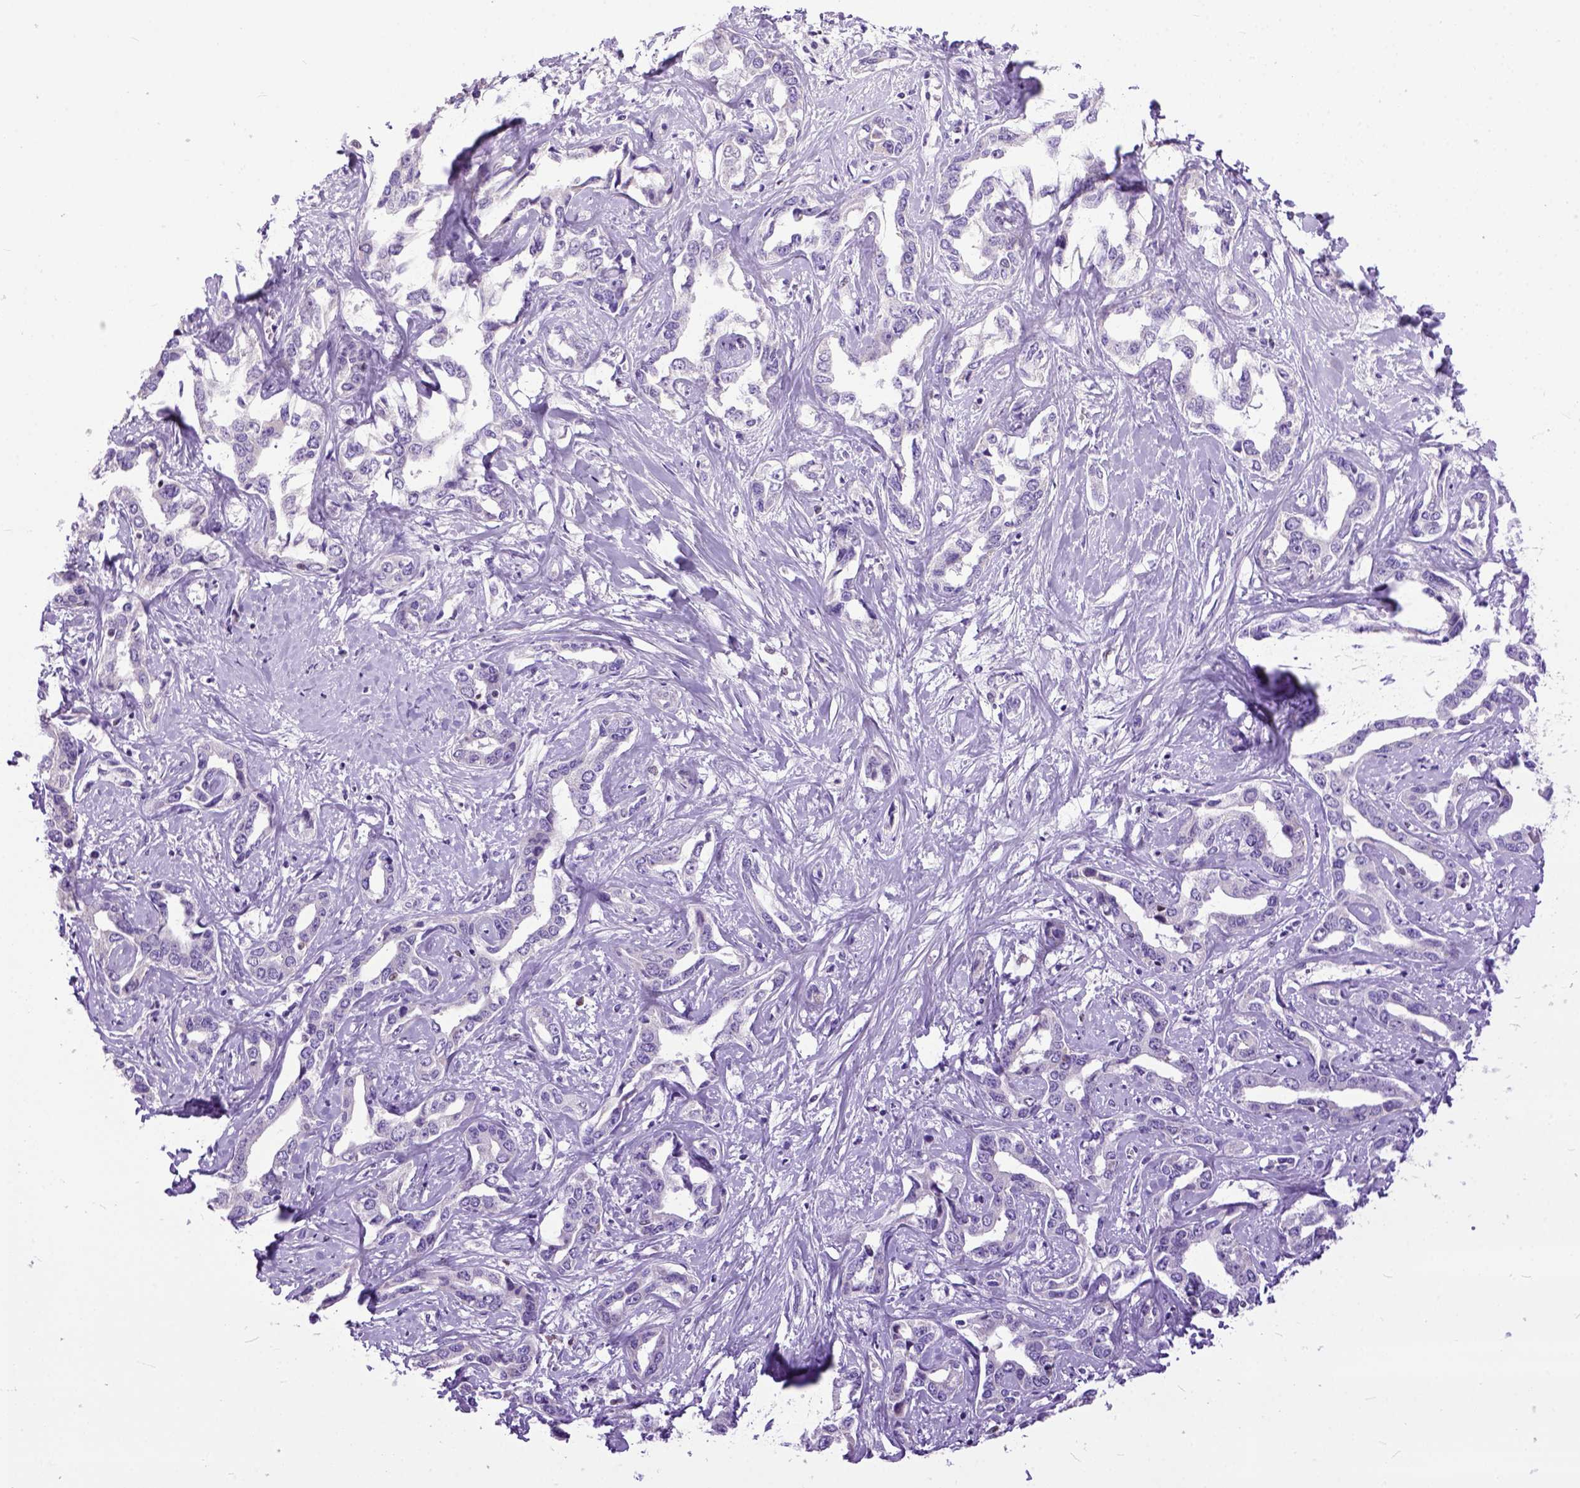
{"staining": {"intensity": "negative", "quantity": "none", "location": "none"}, "tissue": "liver cancer", "cell_type": "Tumor cells", "image_type": "cancer", "snomed": [{"axis": "morphology", "description": "Cholangiocarcinoma"}, {"axis": "topography", "description": "Liver"}], "caption": "Tumor cells are negative for brown protein staining in liver cancer.", "gene": "CRB1", "patient": {"sex": "male", "age": 59}}